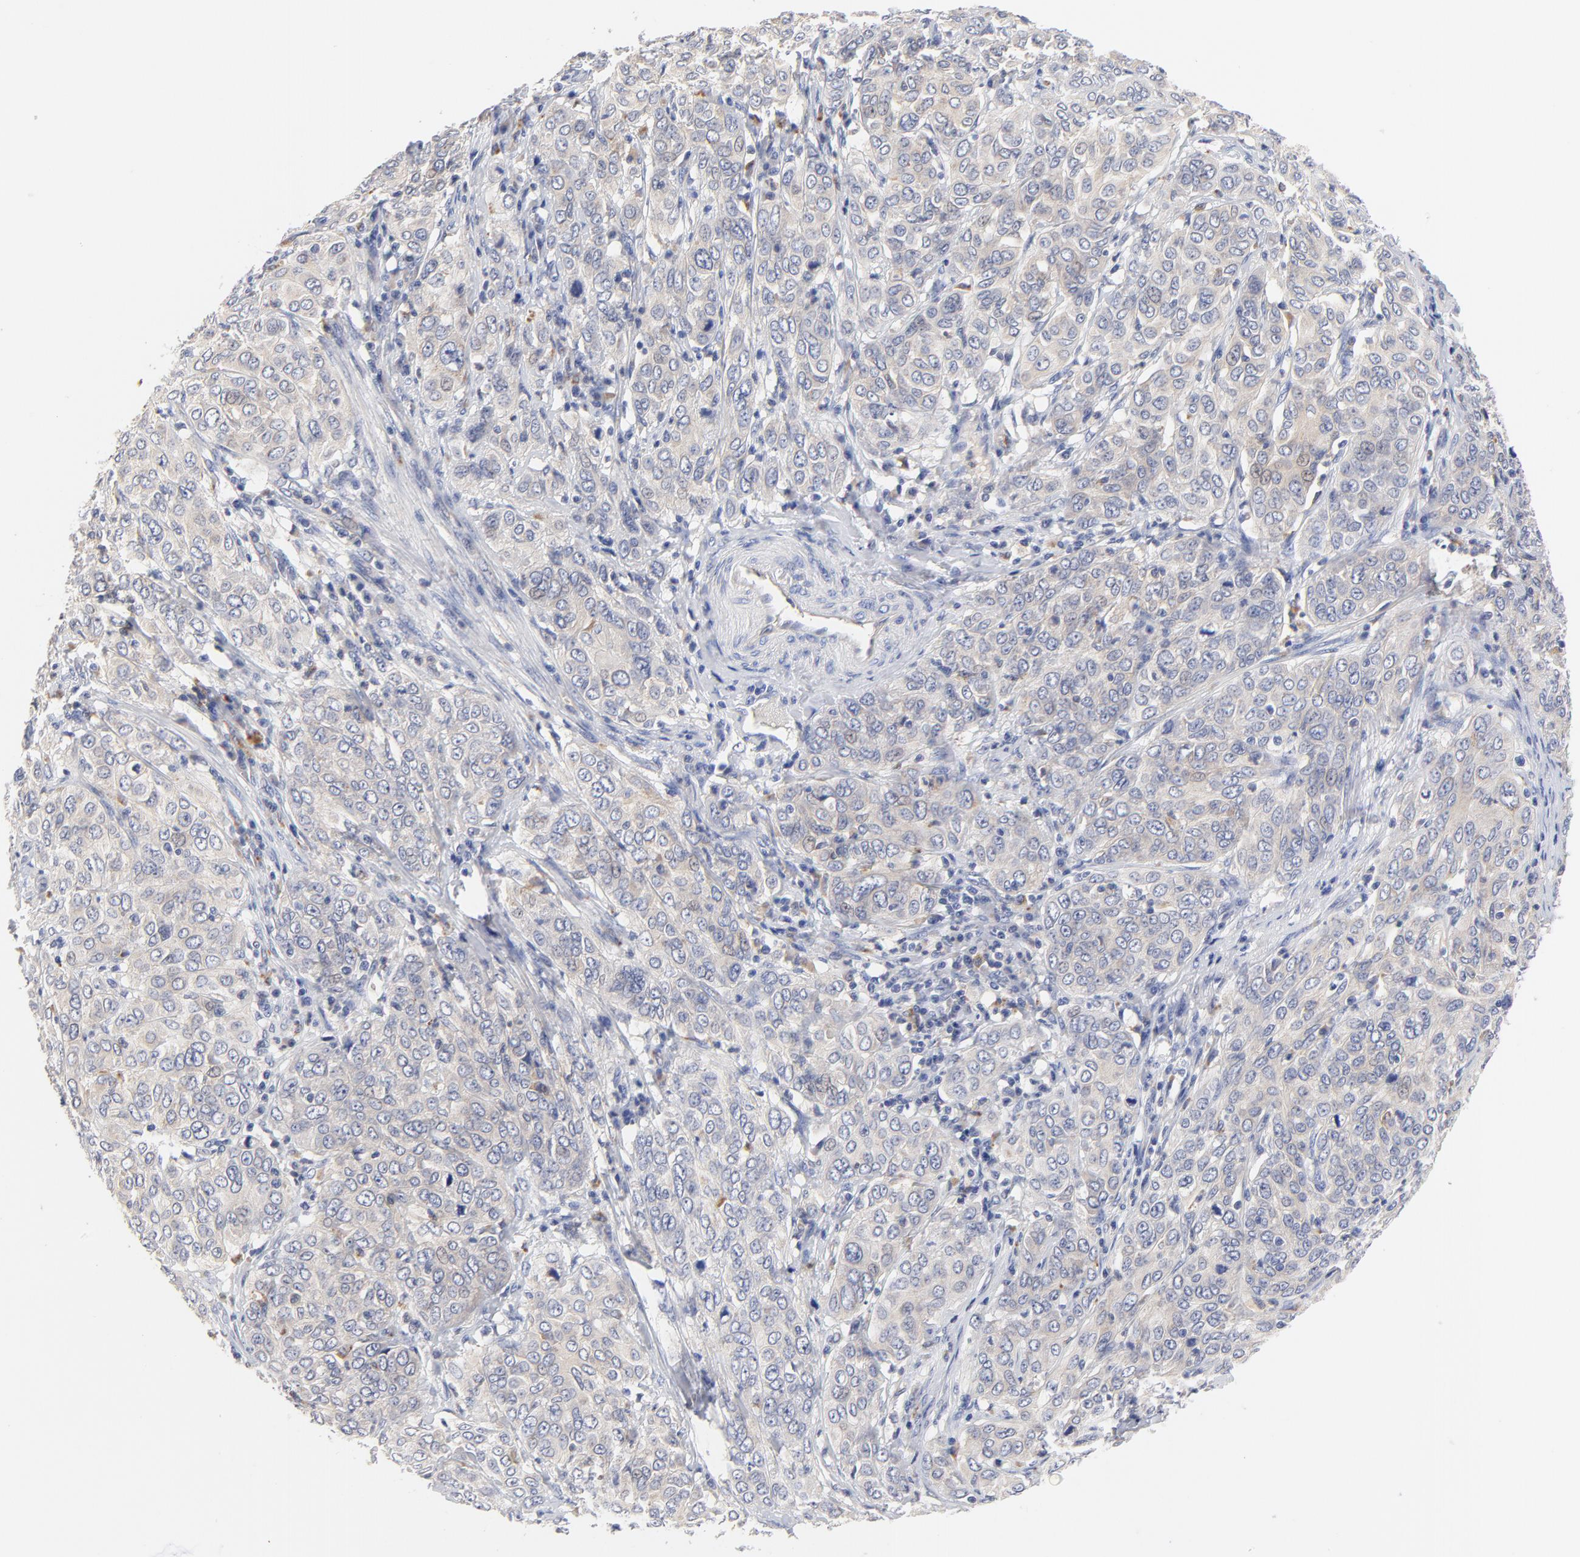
{"staining": {"intensity": "weak", "quantity": "25%-75%", "location": "cytoplasmic/membranous"}, "tissue": "cervical cancer", "cell_type": "Tumor cells", "image_type": "cancer", "snomed": [{"axis": "morphology", "description": "Squamous cell carcinoma, NOS"}, {"axis": "topography", "description": "Cervix"}], "caption": "An IHC histopathology image of tumor tissue is shown. Protein staining in brown shows weak cytoplasmic/membranous positivity in cervical cancer (squamous cell carcinoma) within tumor cells. (Stains: DAB (3,3'-diaminobenzidine) in brown, nuclei in blue, Microscopy: brightfield microscopy at high magnification).", "gene": "FBXL2", "patient": {"sex": "female", "age": 38}}